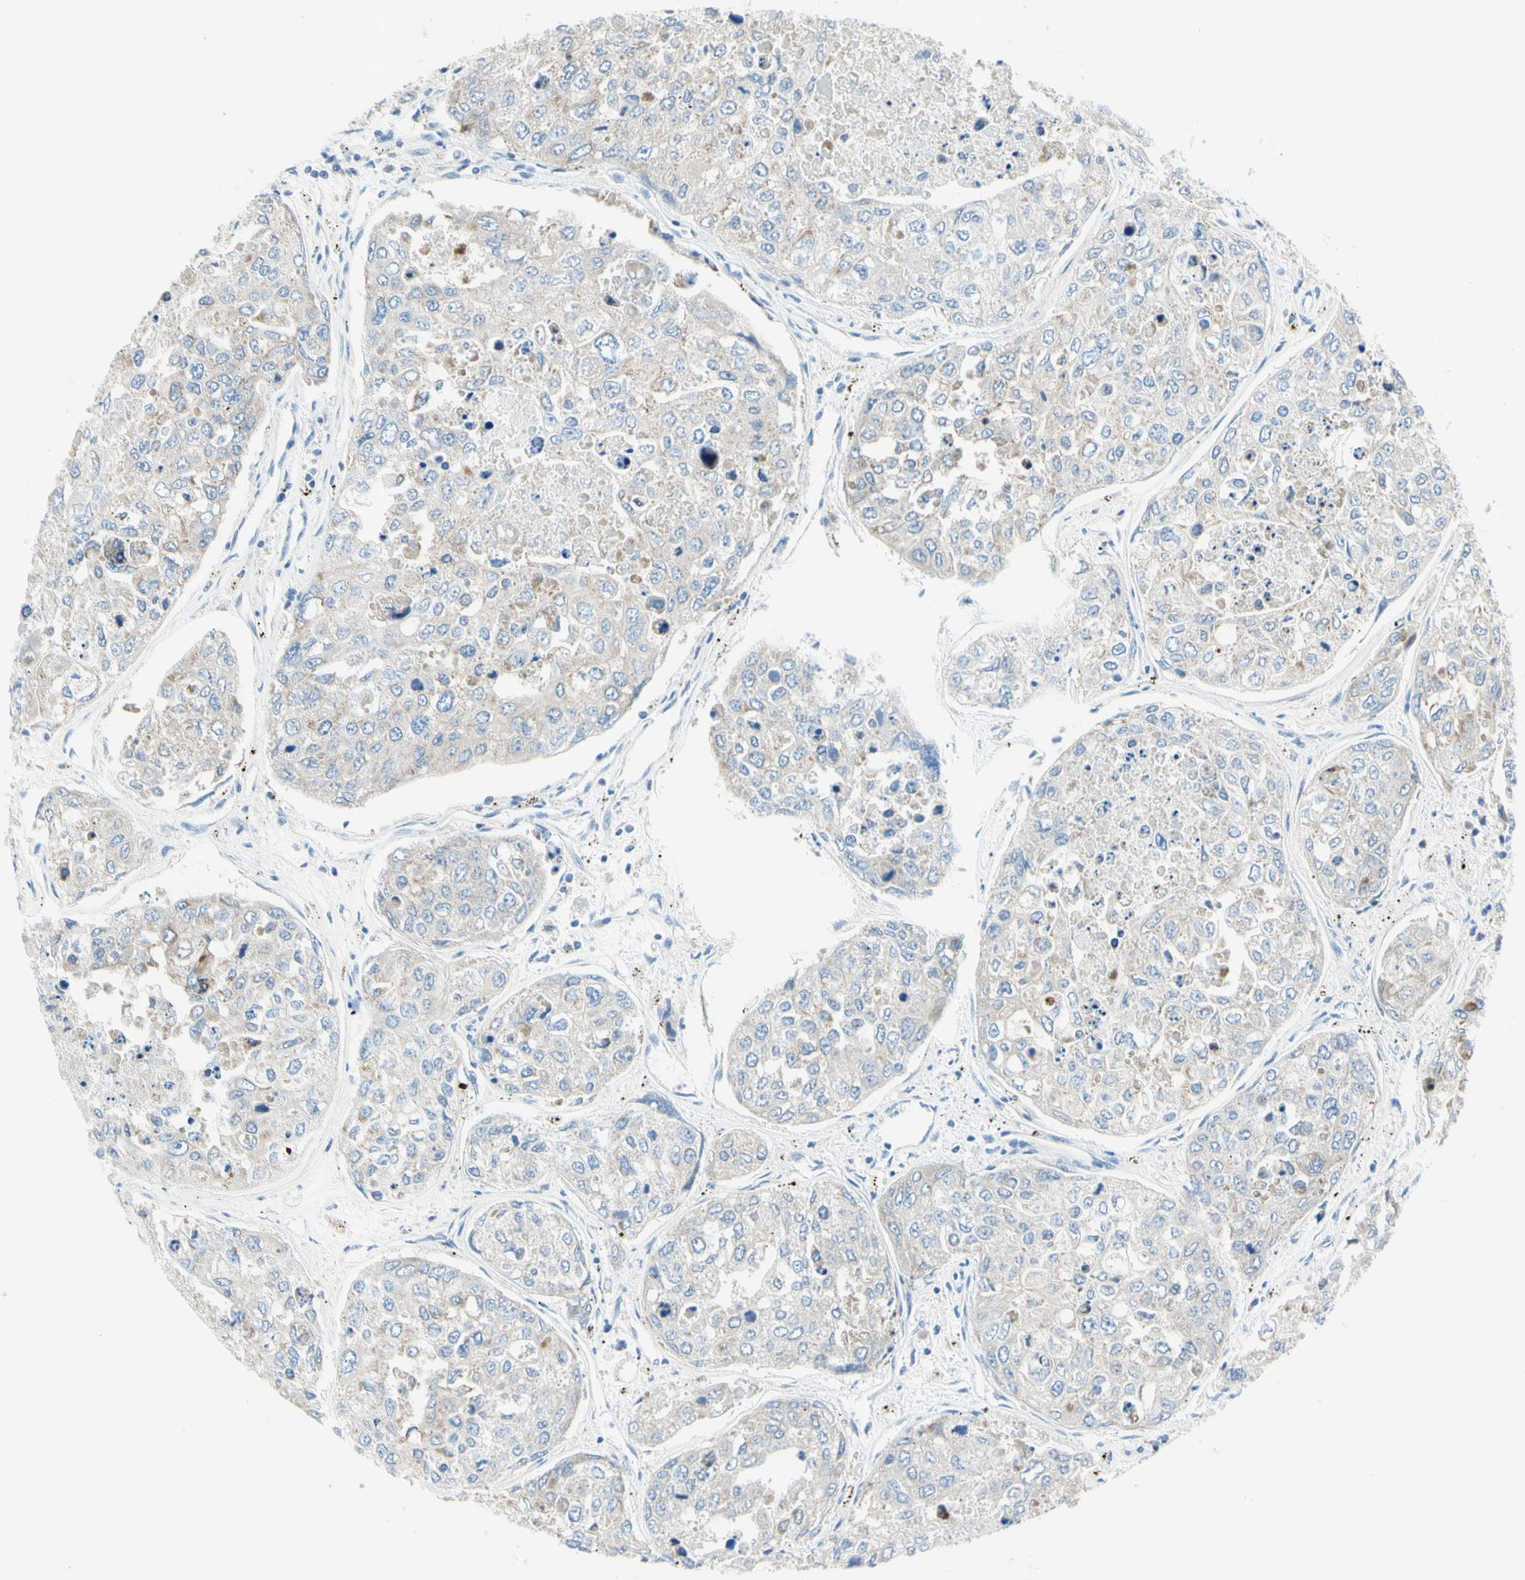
{"staining": {"intensity": "weak", "quantity": "25%-75%", "location": "cytoplasmic/membranous"}, "tissue": "urothelial cancer", "cell_type": "Tumor cells", "image_type": "cancer", "snomed": [{"axis": "morphology", "description": "Urothelial carcinoma, High grade"}, {"axis": "topography", "description": "Lymph node"}, {"axis": "topography", "description": "Urinary bladder"}], "caption": "This is a photomicrograph of immunohistochemistry staining of urothelial cancer, which shows weak staining in the cytoplasmic/membranous of tumor cells.", "gene": "MFF", "patient": {"sex": "male", "age": 51}}